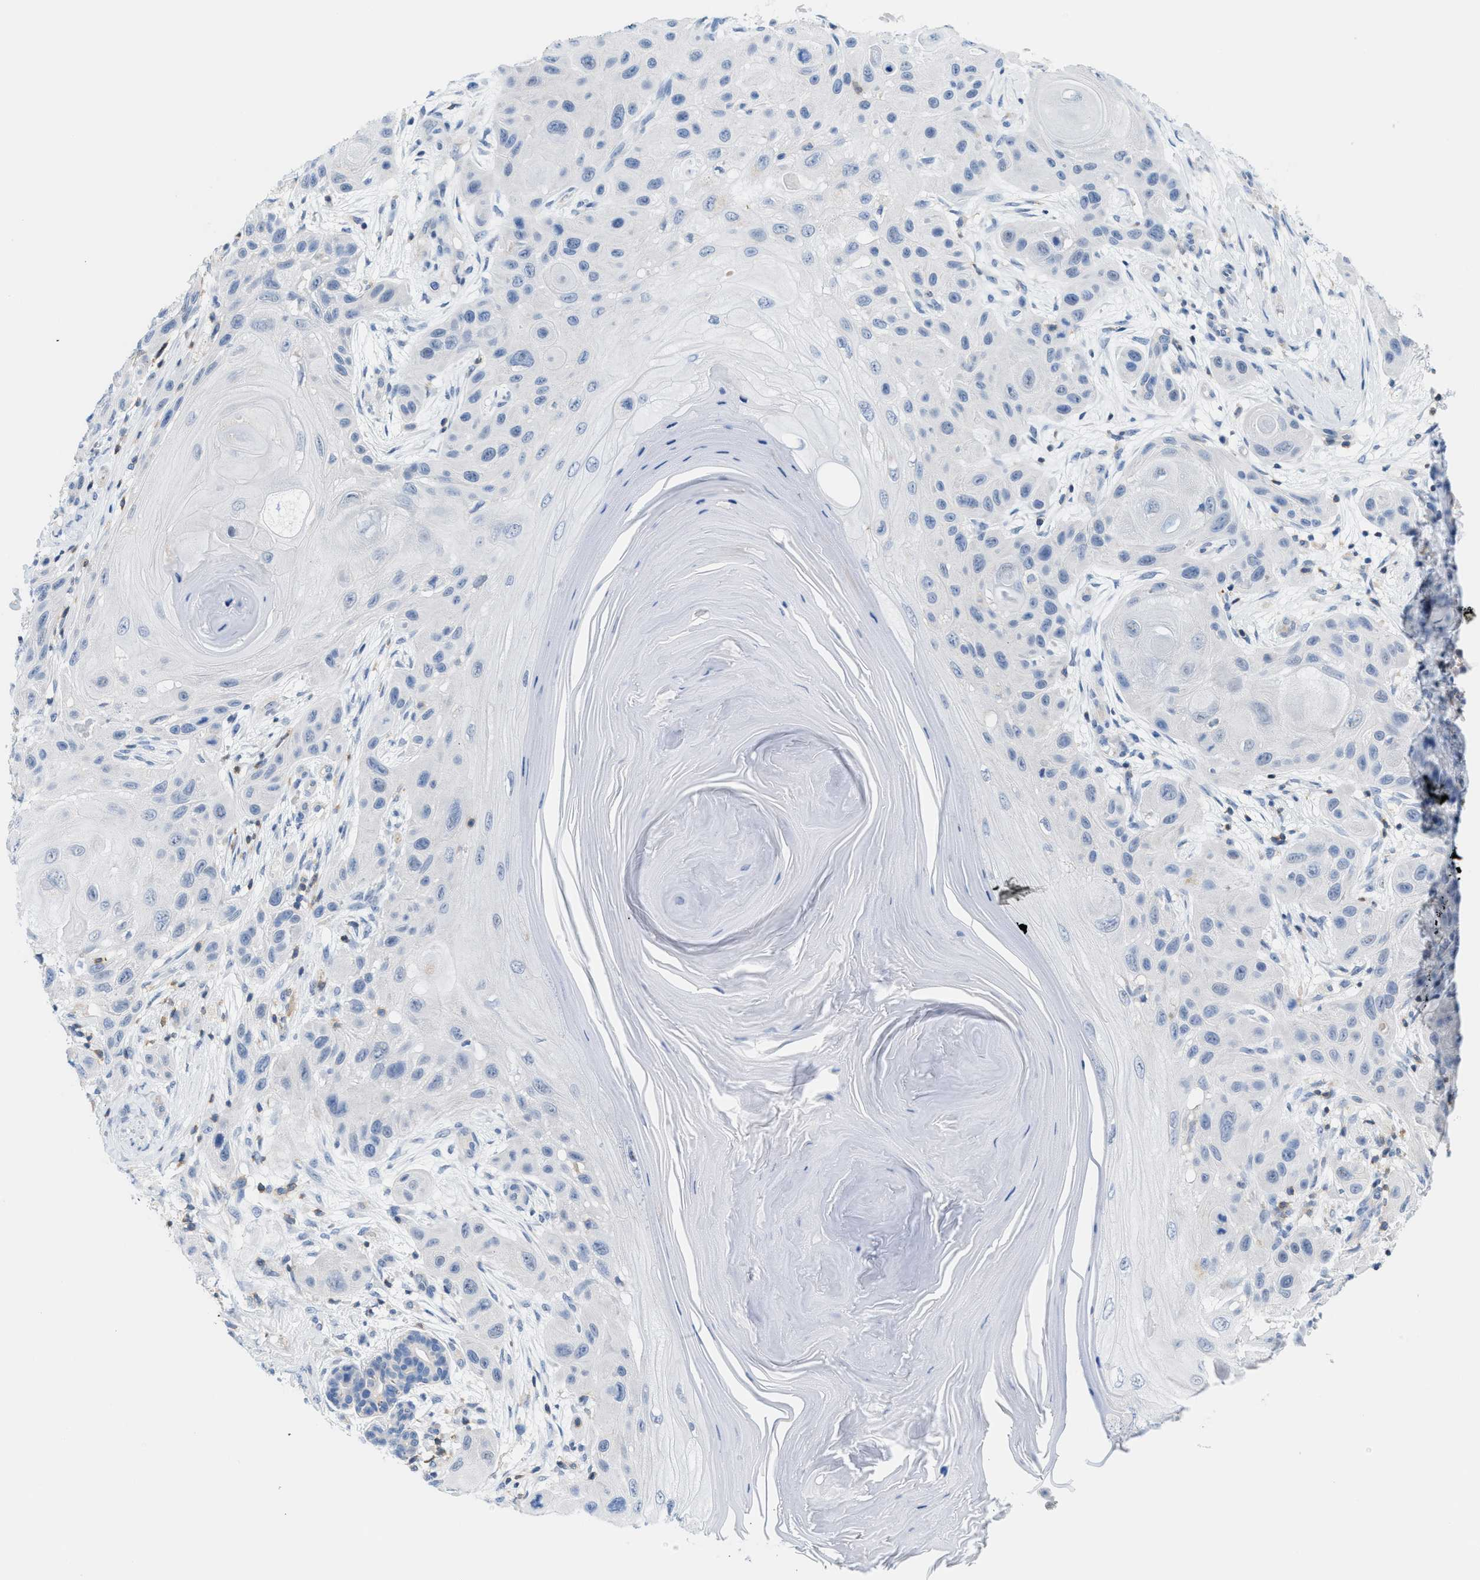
{"staining": {"intensity": "negative", "quantity": "none", "location": "none"}, "tissue": "skin cancer", "cell_type": "Tumor cells", "image_type": "cancer", "snomed": [{"axis": "morphology", "description": "Squamous cell carcinoma, NOS"}, {"axis": "topography", "description": "Skin"}], "caption": "The immunohistochemistry histopathology image has no significant expression in tumor cells of squamous cell carcinoma (skin) tissue.", "gene": "IL16", "patient": {"sex": "female", "age": 96}}